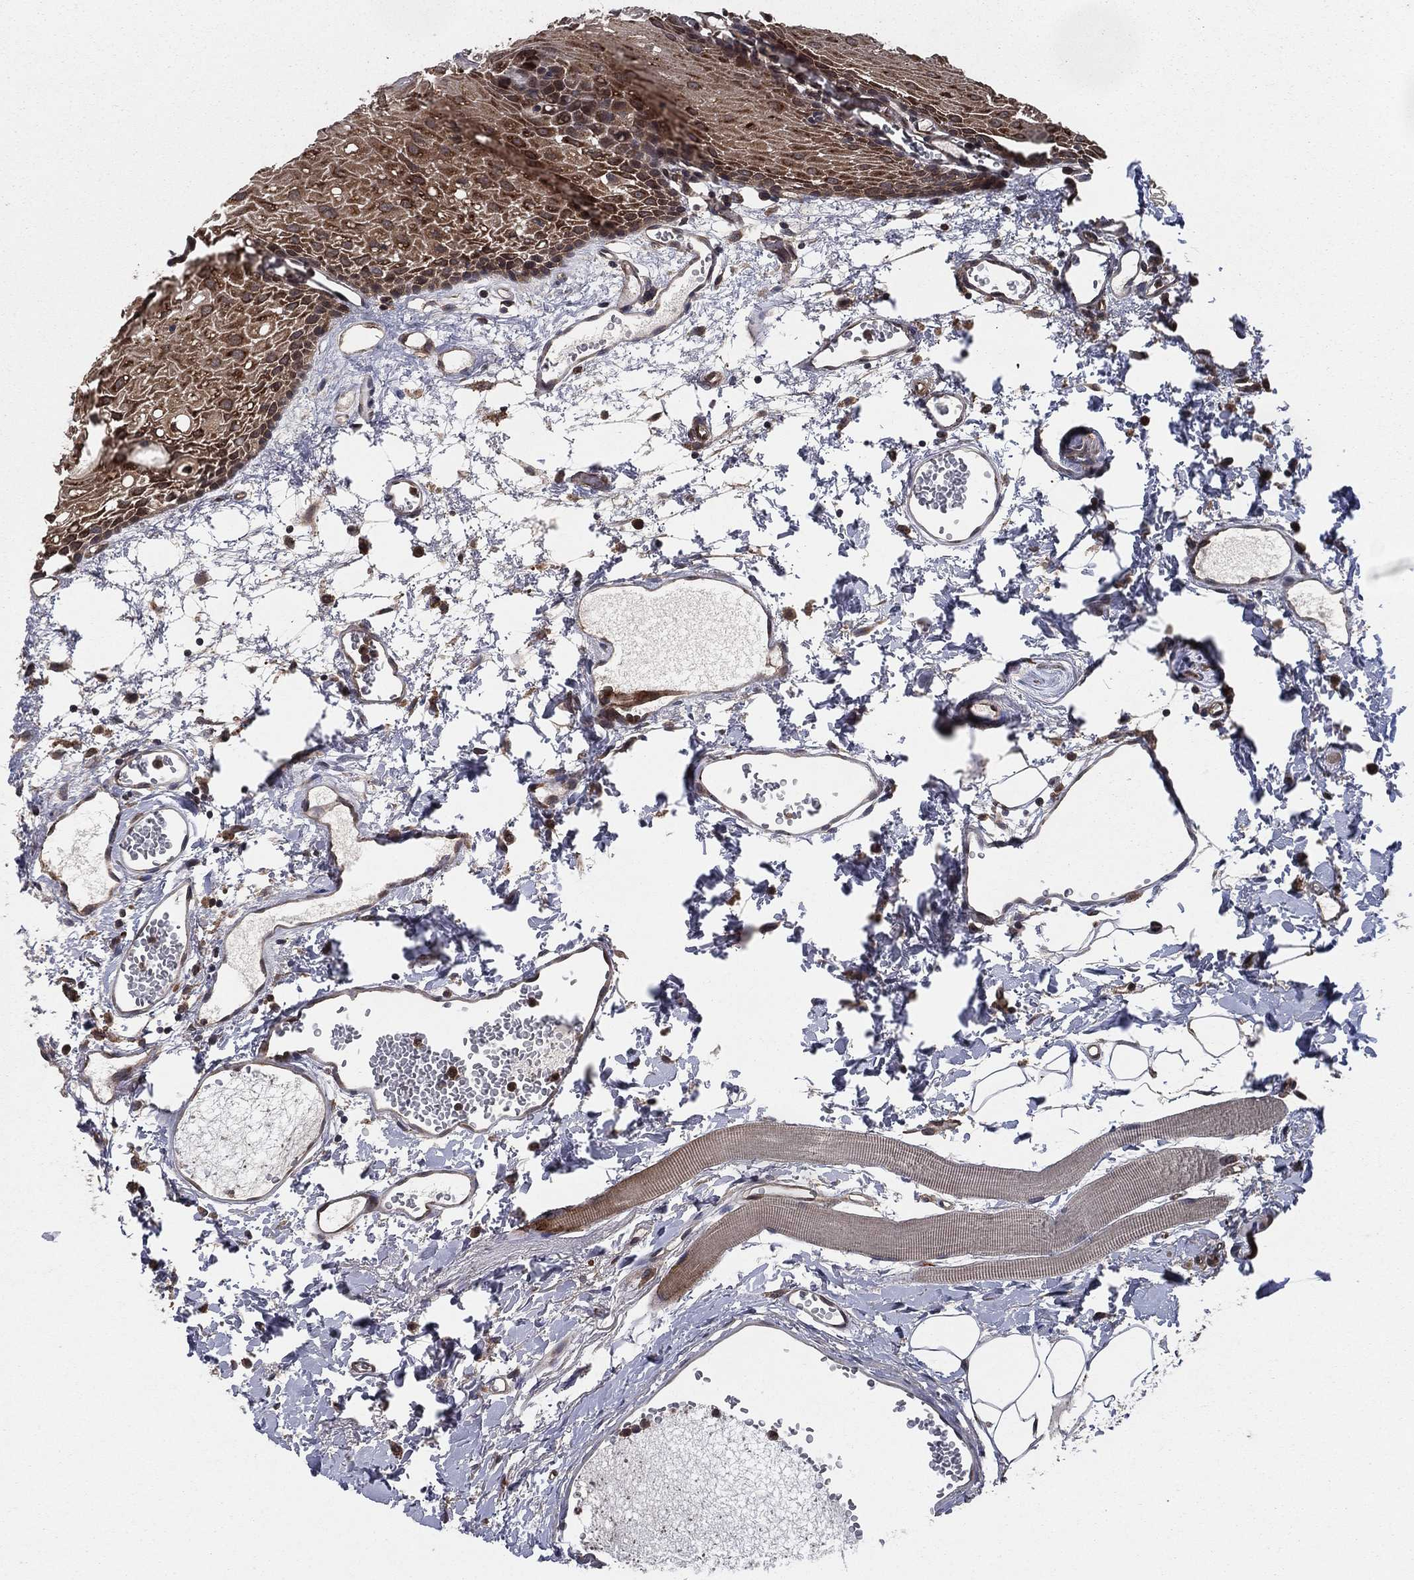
{"staining": {"intensity": "moderate", "quantity": ">75%", "location": "cytoplasmic/membranous"}, "tissue": "oral mucosa", "cell_type": "Squamous epithelial cells", "image_type": "normal", "snomed": [{"axis": "morphology", "description": "Normal tissue, NOS"}, {"axis": "morphology", "description": "Squamous cell carcinoma, NOS"}, {"axis": "topography", "description": "Oral tissue"}, {"axis": "topography", "description": "Head-Neck"}], "caption": "A brown stain labels moderate cytoplasmic/membranous positivity of a protein in squamous epithelial cells of normal human oral mucosa. The staining is performed using DAB brown chromogen to label protein expression. The nuclei are counter-stained blue using hematoxylin.", "gene": "CERT1", "patient": {"sex": "female", "age": 70}}